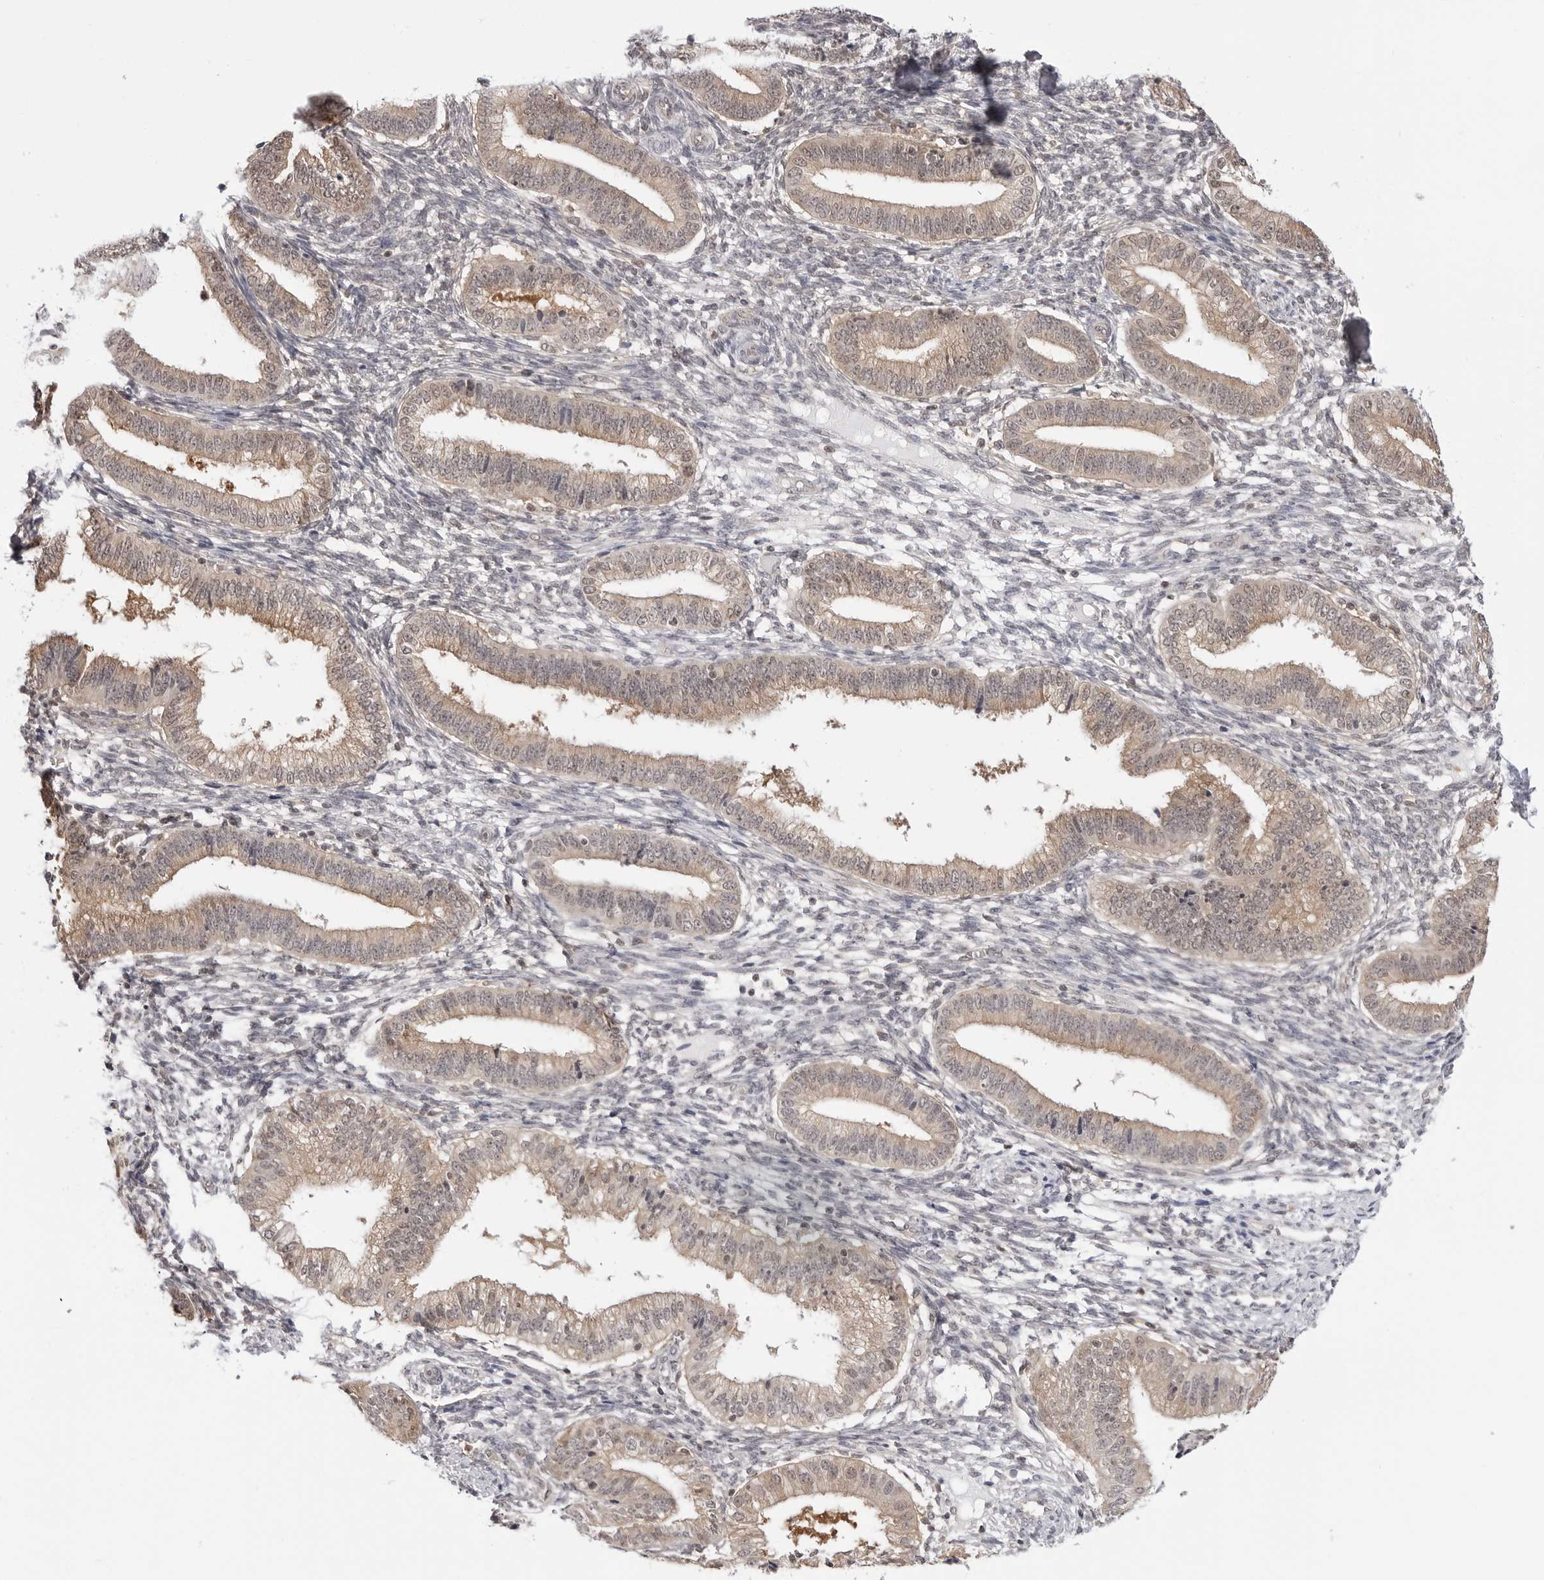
{"staining": {"intensity": "negative", "quantity": "none", "location": "none"}, "tissue": "endometrium", "cell_type": "Cells in endometrial stroma", "image_type": "normal", "snomed": [{"axis": "morphology", "description": "Normal tissue, NOS"}, {"axis": "topography", "description": "Endometrium"}], "caption": "Immunohistochemistry of unremarkable human endometrium exhibits no positivity in cells in endometrial stroma.", "gene": "YWHAG", "patient": {"sex": "female", "age": 39}}